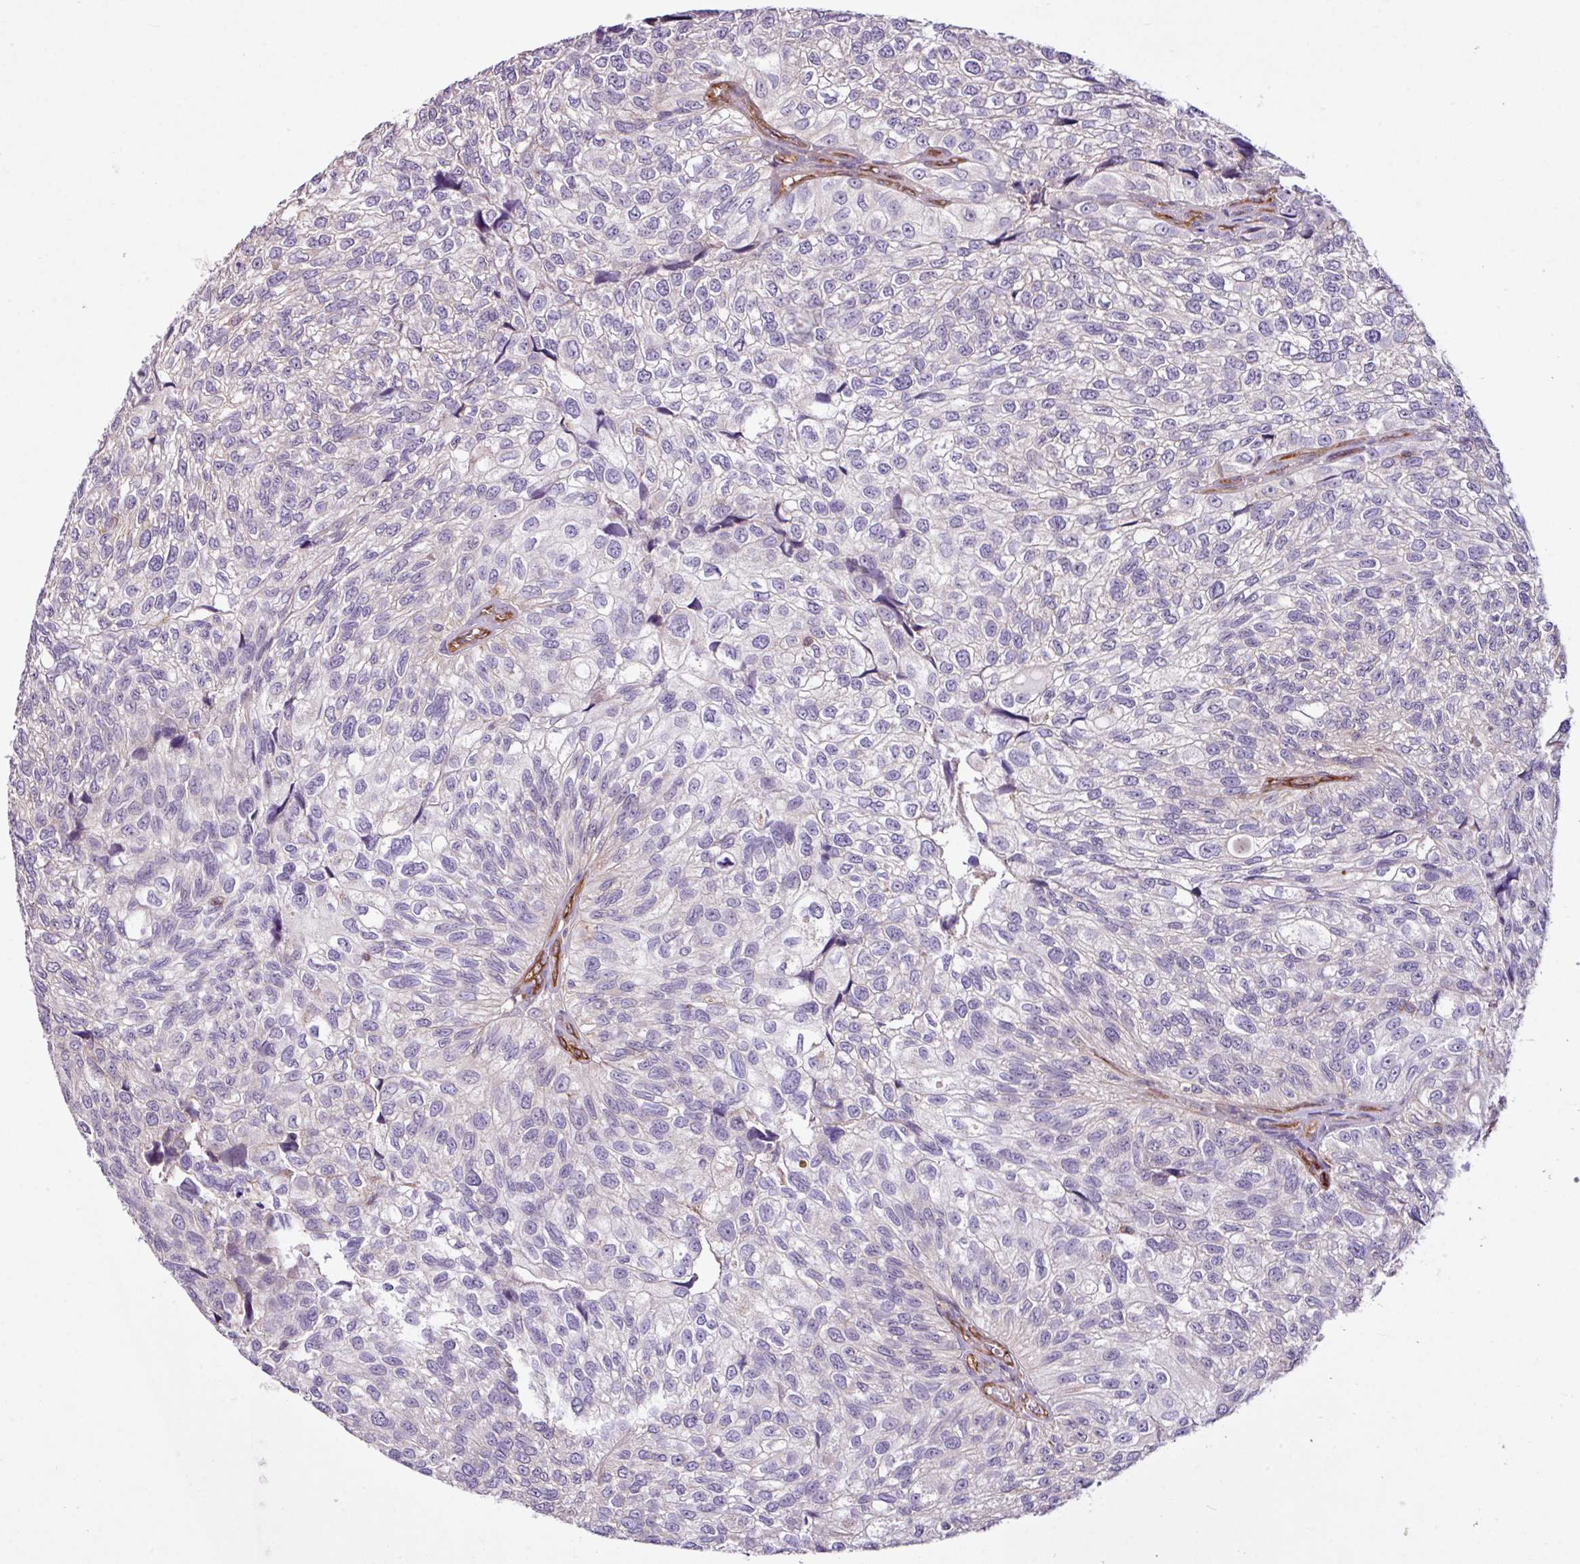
{"staining": {"intensity": "negative", "quantity": "none", "location": "none"}, "tissue": "urothelial cancer", "cell_type": "Tumor cells", "image_type": "cancer", "snomed": [{"axis": "morphology", "description": "Urothelial carcinoma, NOS"}, {"axis": "topography", "description": "Urinary bladder"}], "caption": "DAB (3,3'-diaminobenzidine) immunohistochemical staining of urothelial cancer exhibits no significant staining in tumor cells.", "gene": "ZNF106", "patient": {"sex": "male", "age": 87}}